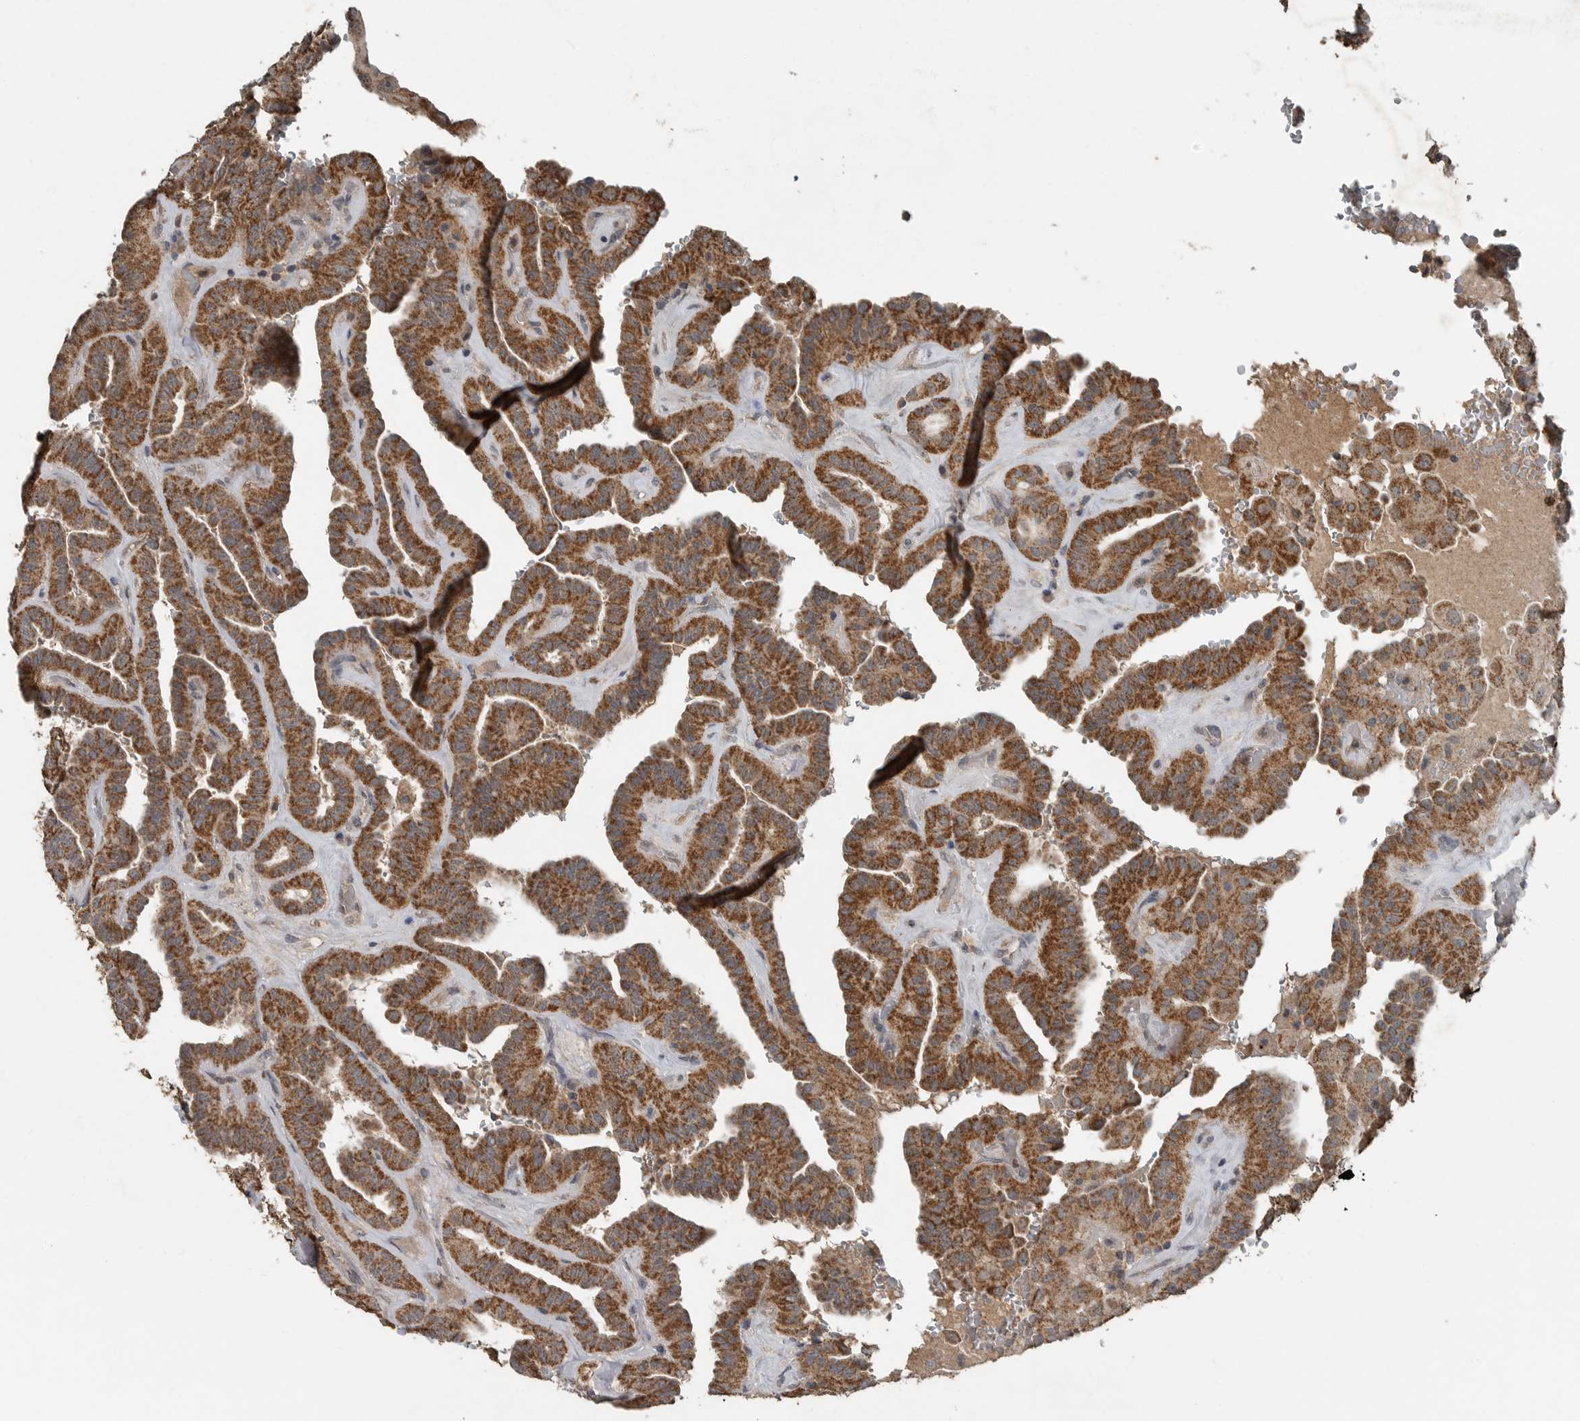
{"staining": {"intensity": "strong", "quantity": ">75%", "location": "cytoplasmic/membranous"}, "tissue": "thyroid cancer", "cell_type": "Tumor cells", "image_type": "cancer", "snomed": [{"axis": "morphology", "description": "Papillary adenocarcinoma, NOS"}, {"axis": "topography", "description": "Thyroid gland"}], "caption": "Immunohistochemistry (IHC) of human thyroid cancer (papillary adenocarcinoma) exhibits high levels of strong cytoplasmic/membranous expression in approximately >75% of tumor cells.", "gene": "IL6ST", "patient": {"sex": "male", "age": 77}}